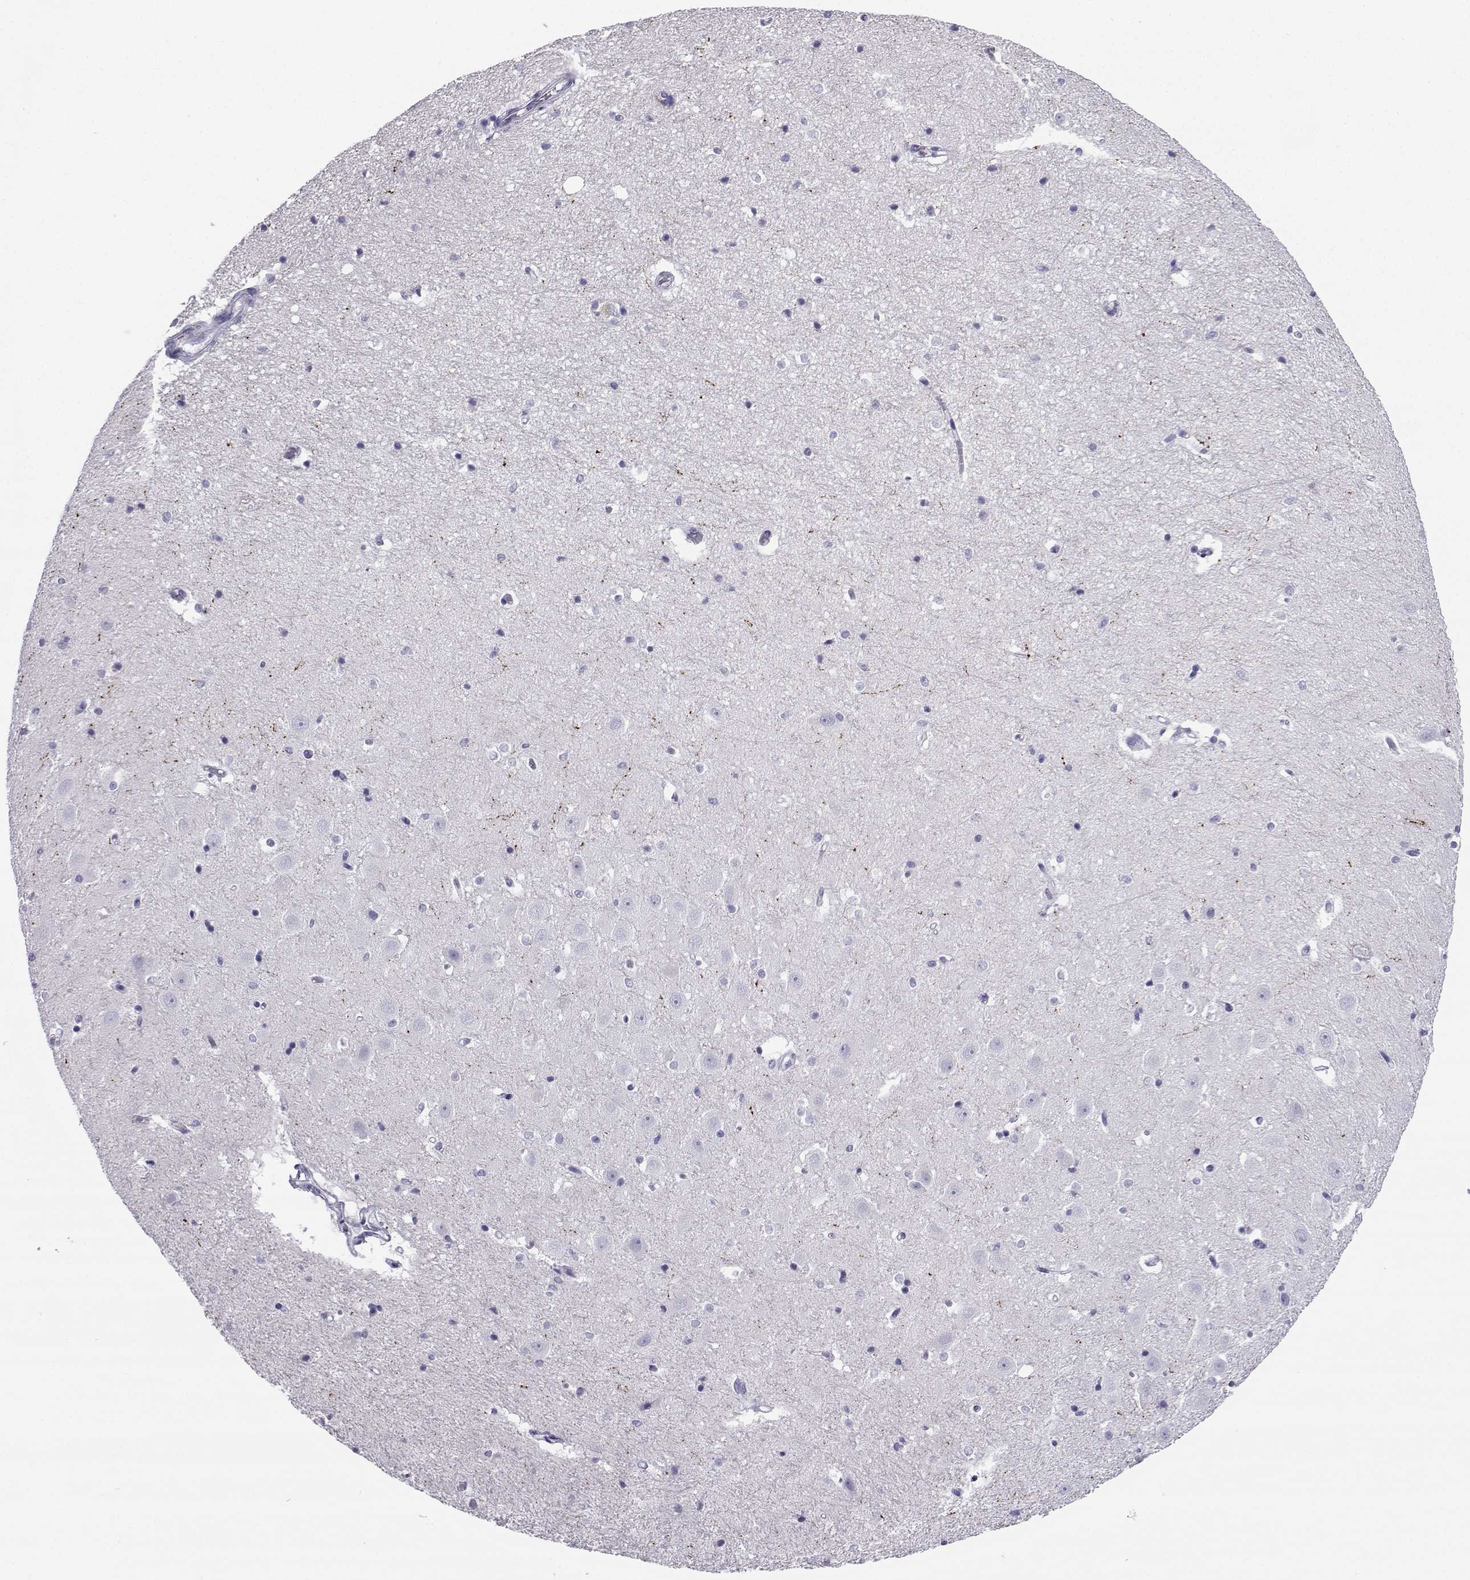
{"staining": {"intensity": "negative", "quantity": "none", "location": "none"}, "tissue": "hippocampus", "cell_type": "Glial cells", "image_type": "normal", "snomed": [{"axis": "morphology", "description": "Normal tissue, NOS"}, {"axis": "topography", "description": "Hippocampus"}], "caption": "Human hippocampus stained for a protein using IHC demonstrates no expression in glial cells.", "gene": "SLC18A2", "patient": {"sex": "male", "age": 44}}